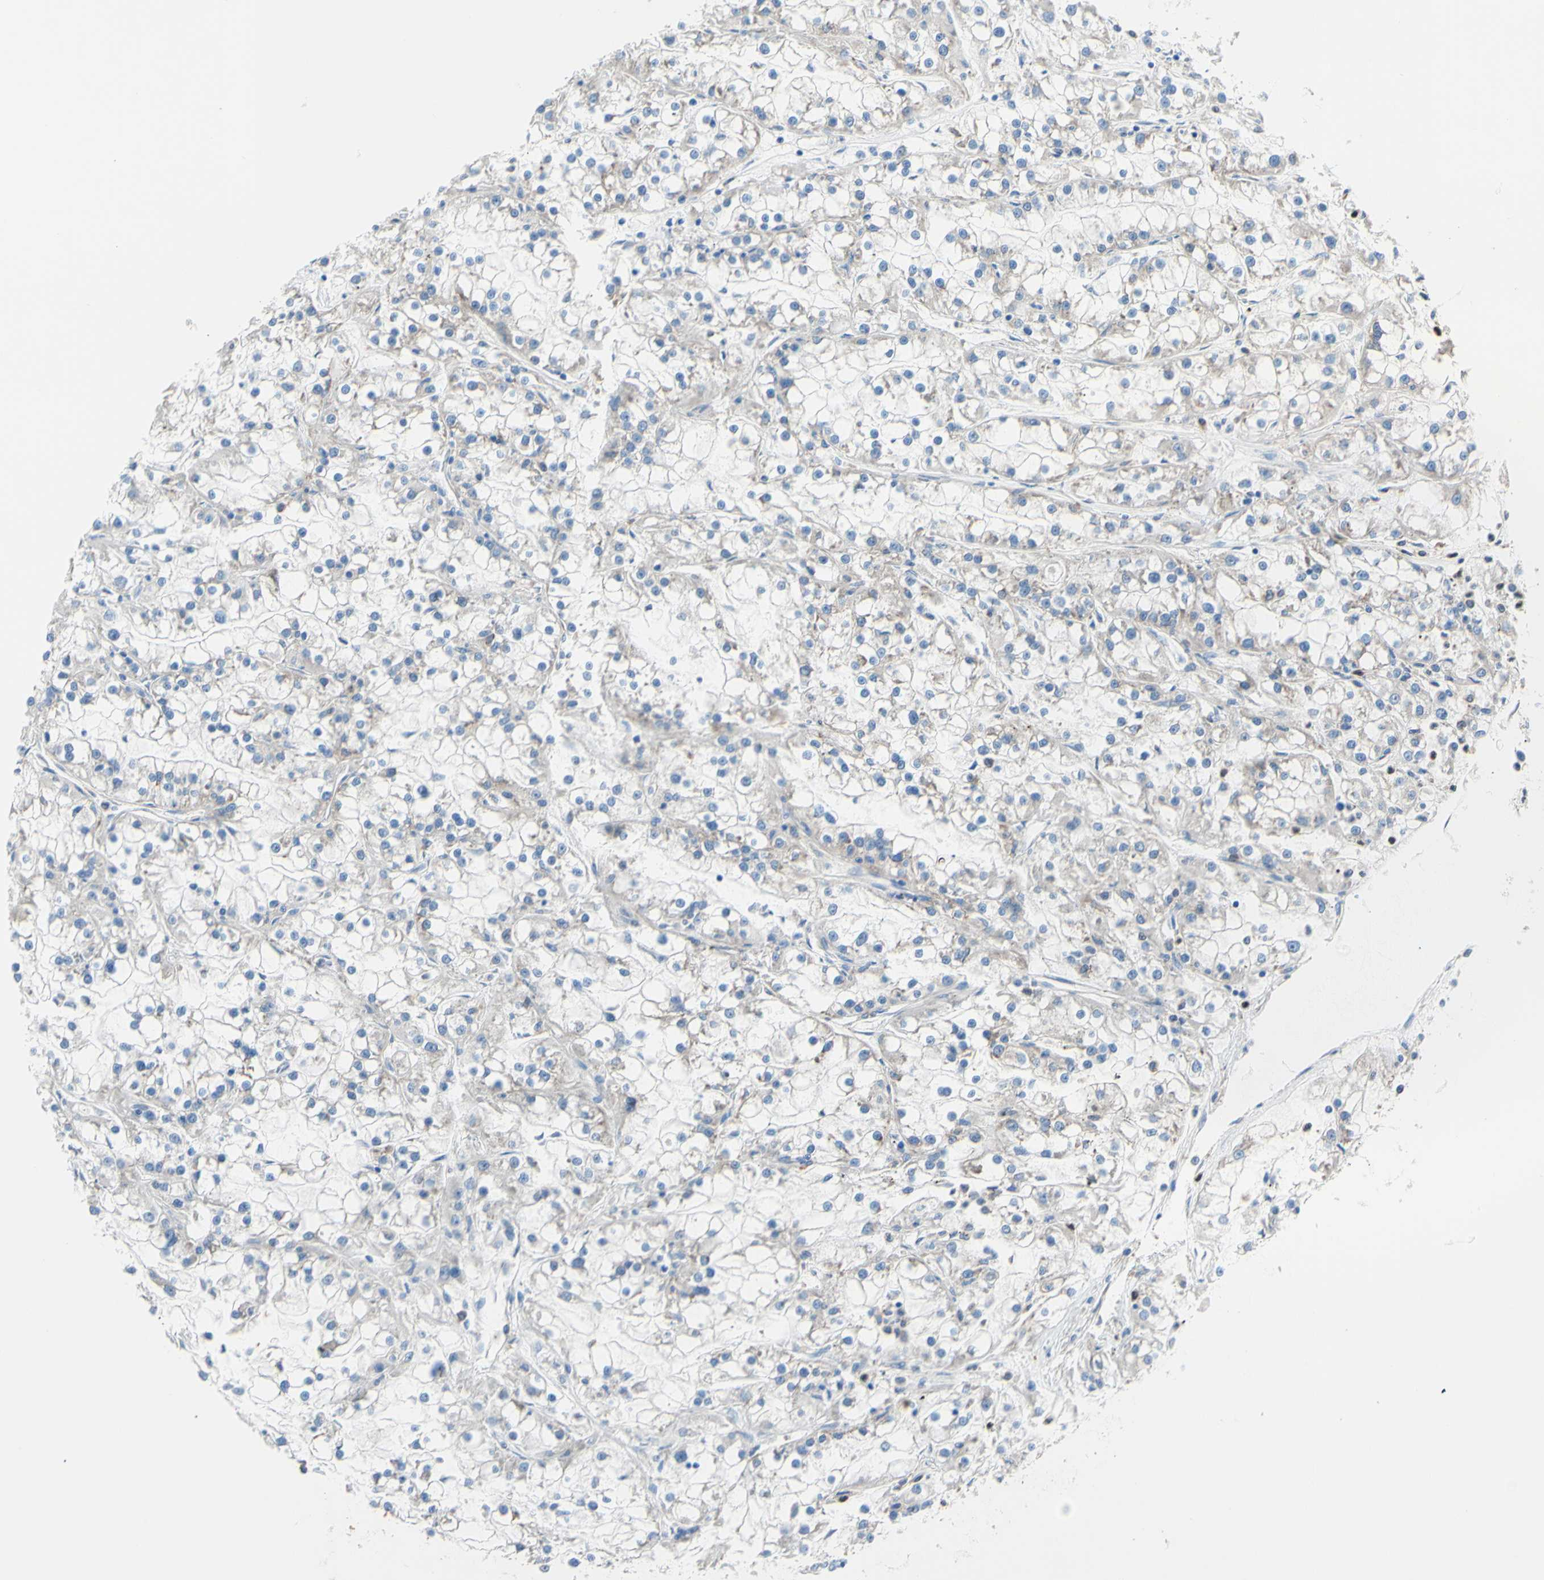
{"staining": {"intensity": "weak", "quantity": "<25%", "location": "cytoplasmic/membranous"}, "tissue": "renal cancer", "cell_type": "Tumor cells", "image_type": "cancer", "snomed": [{"axis": "morphology", "description": "Adenocarcinoma, NOS"}, {"axis": "topography", "description": "Kidney"}], "caption": "There is no significant positivity in tumor cells of adenocarcinoma (renal).", "gene": "FMR1", "patient": {"sex": "female", "age": 52}}